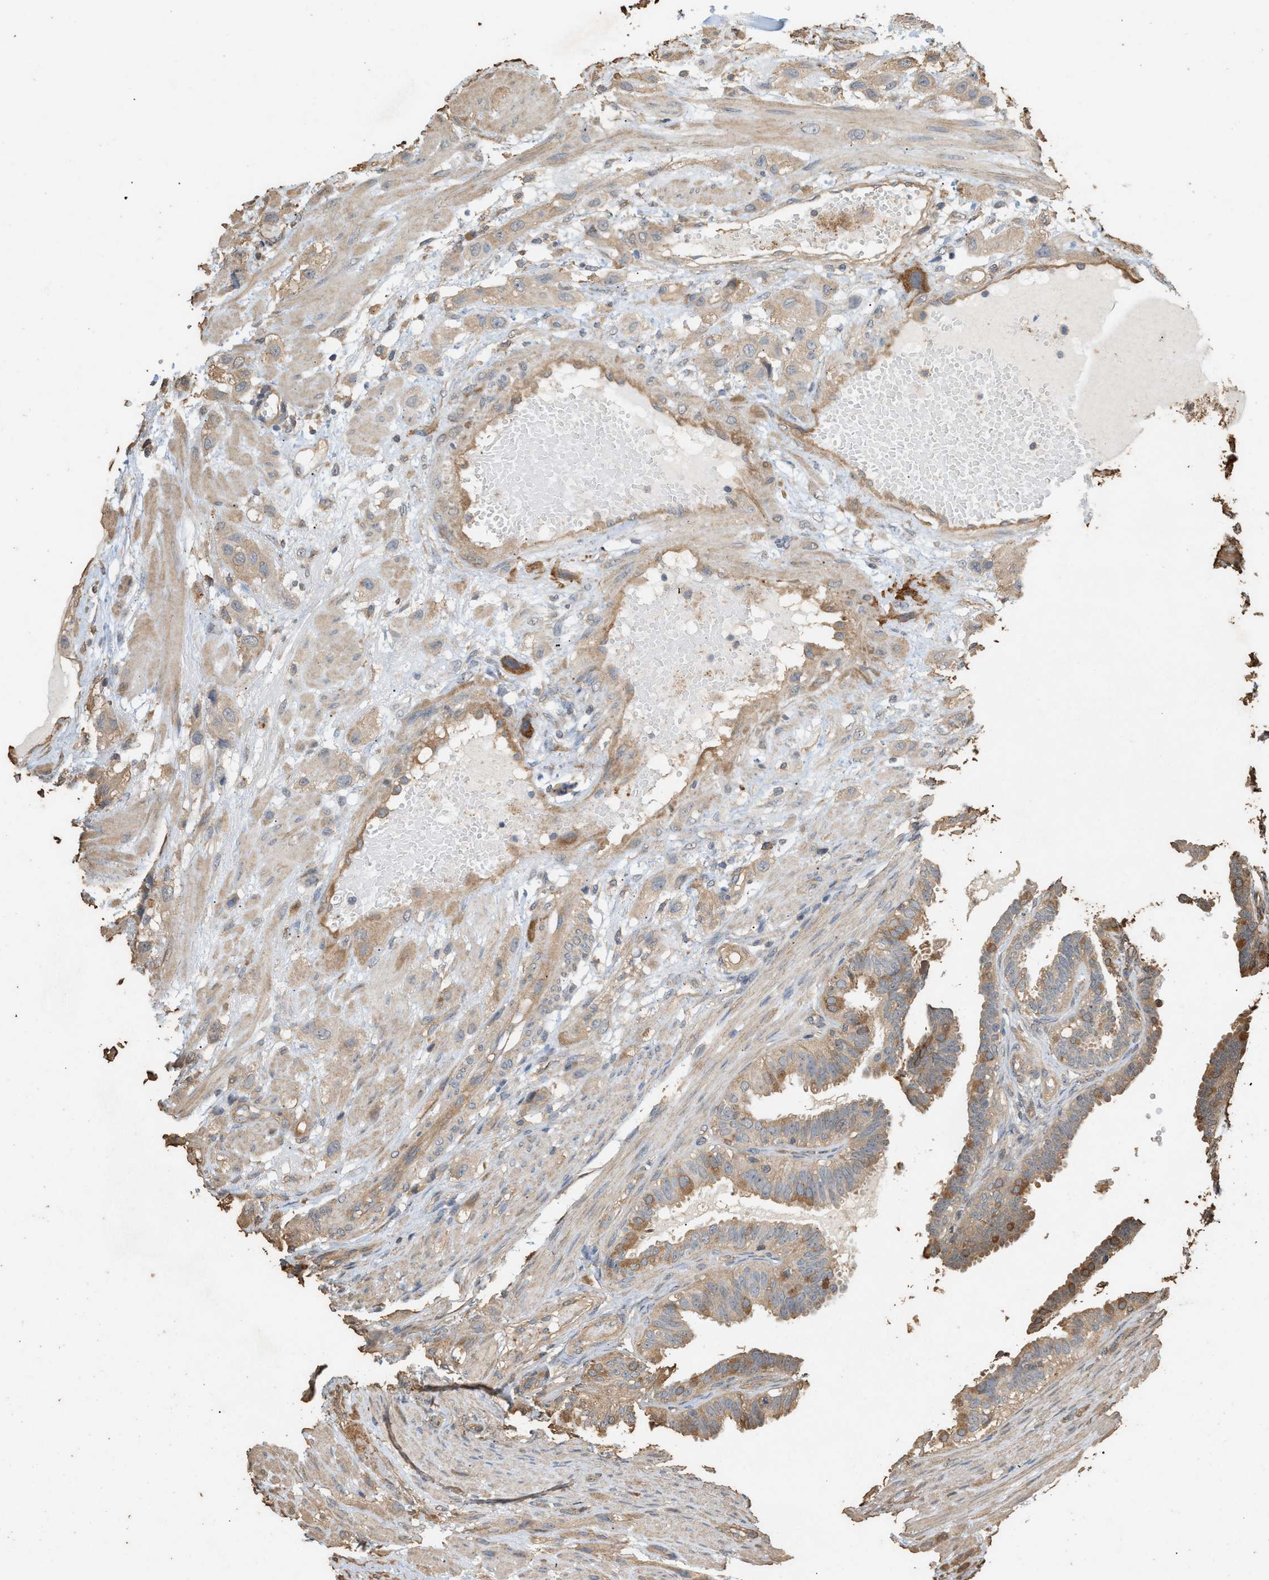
{"staining": {"intensity": "moderate", "quantity": ">75%", "location": "cytoplasmic/membranous"}, "tissue": "fallopian tube", "cell_type": "Glandular cells", "image_type": "normal", "snomed": [{"axis": "morphology", "description": "Normal tissue, NOS"}, {"axis": "topography", "description": "Fallopian tube"}, {"axis": "topography", "description": "Placenta"}], "caption": "High-magnification brightfield microscopy of normal fallopian tube stained with DAB (3,3'-diaminobenzidine) (brown) and counterstained with hematoxylin (blue). glandular cells exhibit moderate cytoplasmic/membranous positivity is appreciated in about>75% of cells.", "gene": "DCAF7", "patient": {"sex": "female", "age": 34}}